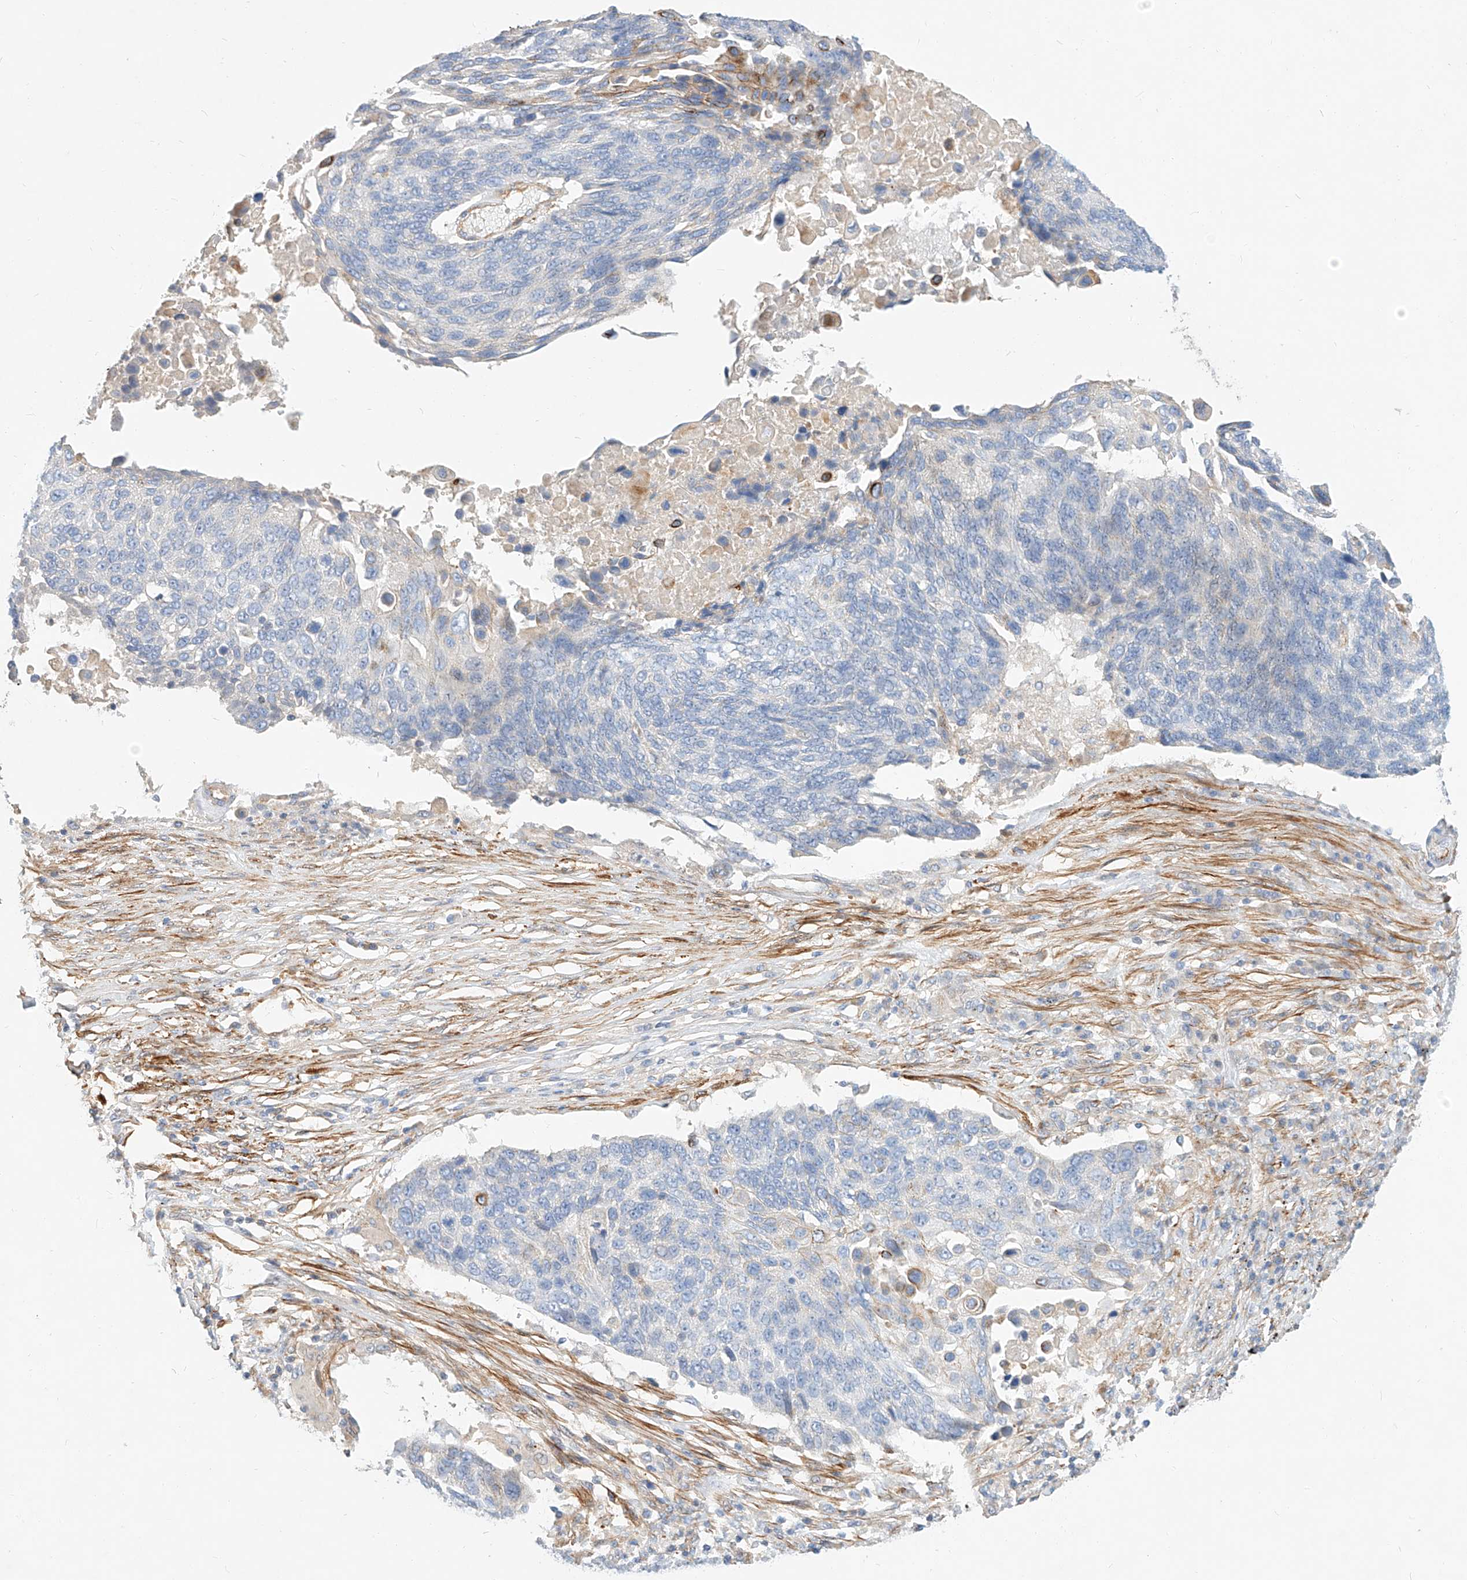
{"staining": {"intensity": "negative", "quantity": "none", "location": "none"}, "tissue": "lung cancer", "cell_type": "Tumor cells", "image_type": "cancer", "snomed": [{"axis": "morphology", "description": "Squamous cell carcinoma, NOS"}, {"axis": "topography", "description": "Lung"}], "caption": "Immunohistochemistry histopathology image of lung cancer (squamous cell carcinoma) stained for a protein (brown), which exhibits no positivity in tumor cells.", "gene": "KCNH5", "patient": {"sex": "male", "age": 66}}